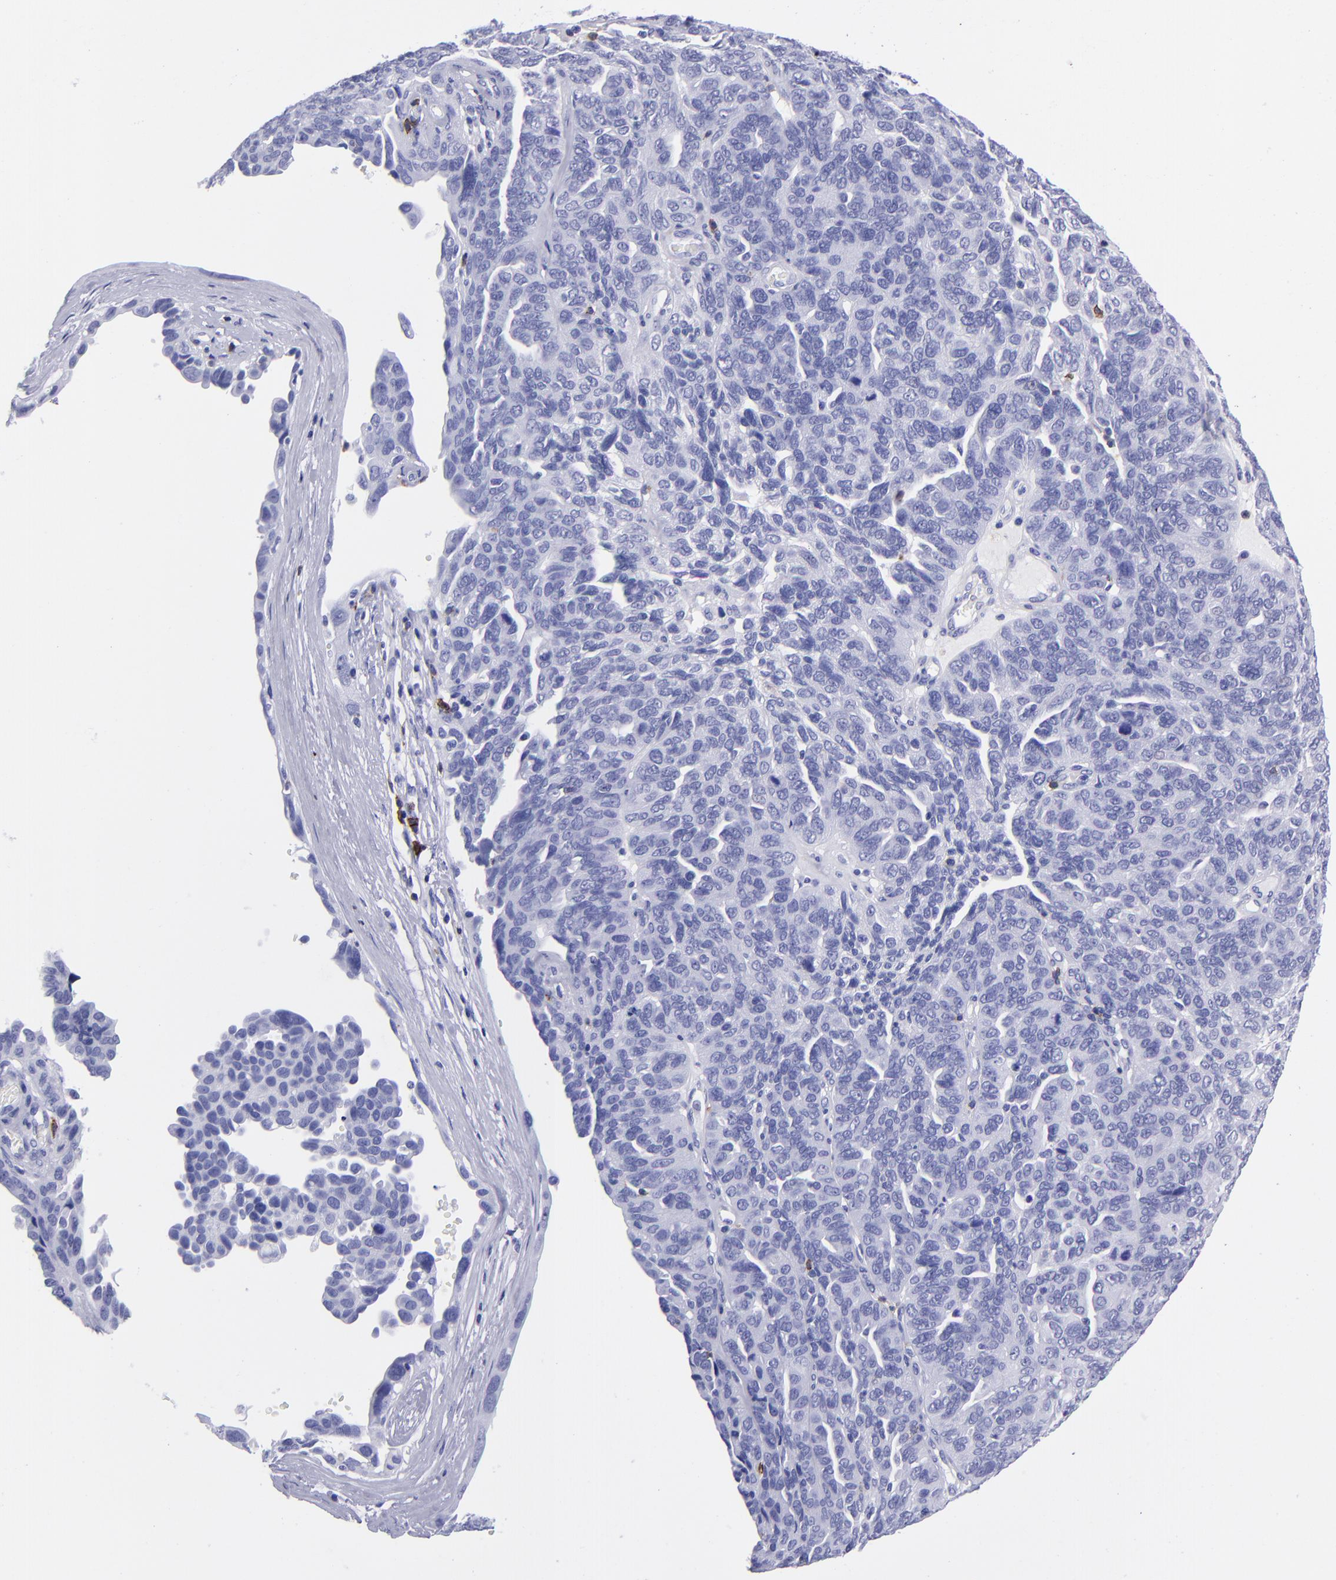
{"staining": {"intensity": "negative", "quantity": "none", "location": "none"}, "tissue": "ovarian cancer", "cell_type": "Tumor cells", "image_type": "cancer", "snomed": [{"axis": "morphology", "description": "Cystadenocarcinoma, serous, NOS"}, {"axis": "topography", "description": "Ovary"}], "caption": "This is a photomicrograph of immunohistochemistry staining of serous cystadenocarcinoma (ovarian), which shows no positivity in tumor cells. The staining is performed using DAB (3,3'-diaminobenzidine) brown chromogen with nuclei counter-stained in using hematoxylin.", "gene": "CD6", "patient": {"sex": "female", "age": 64}}